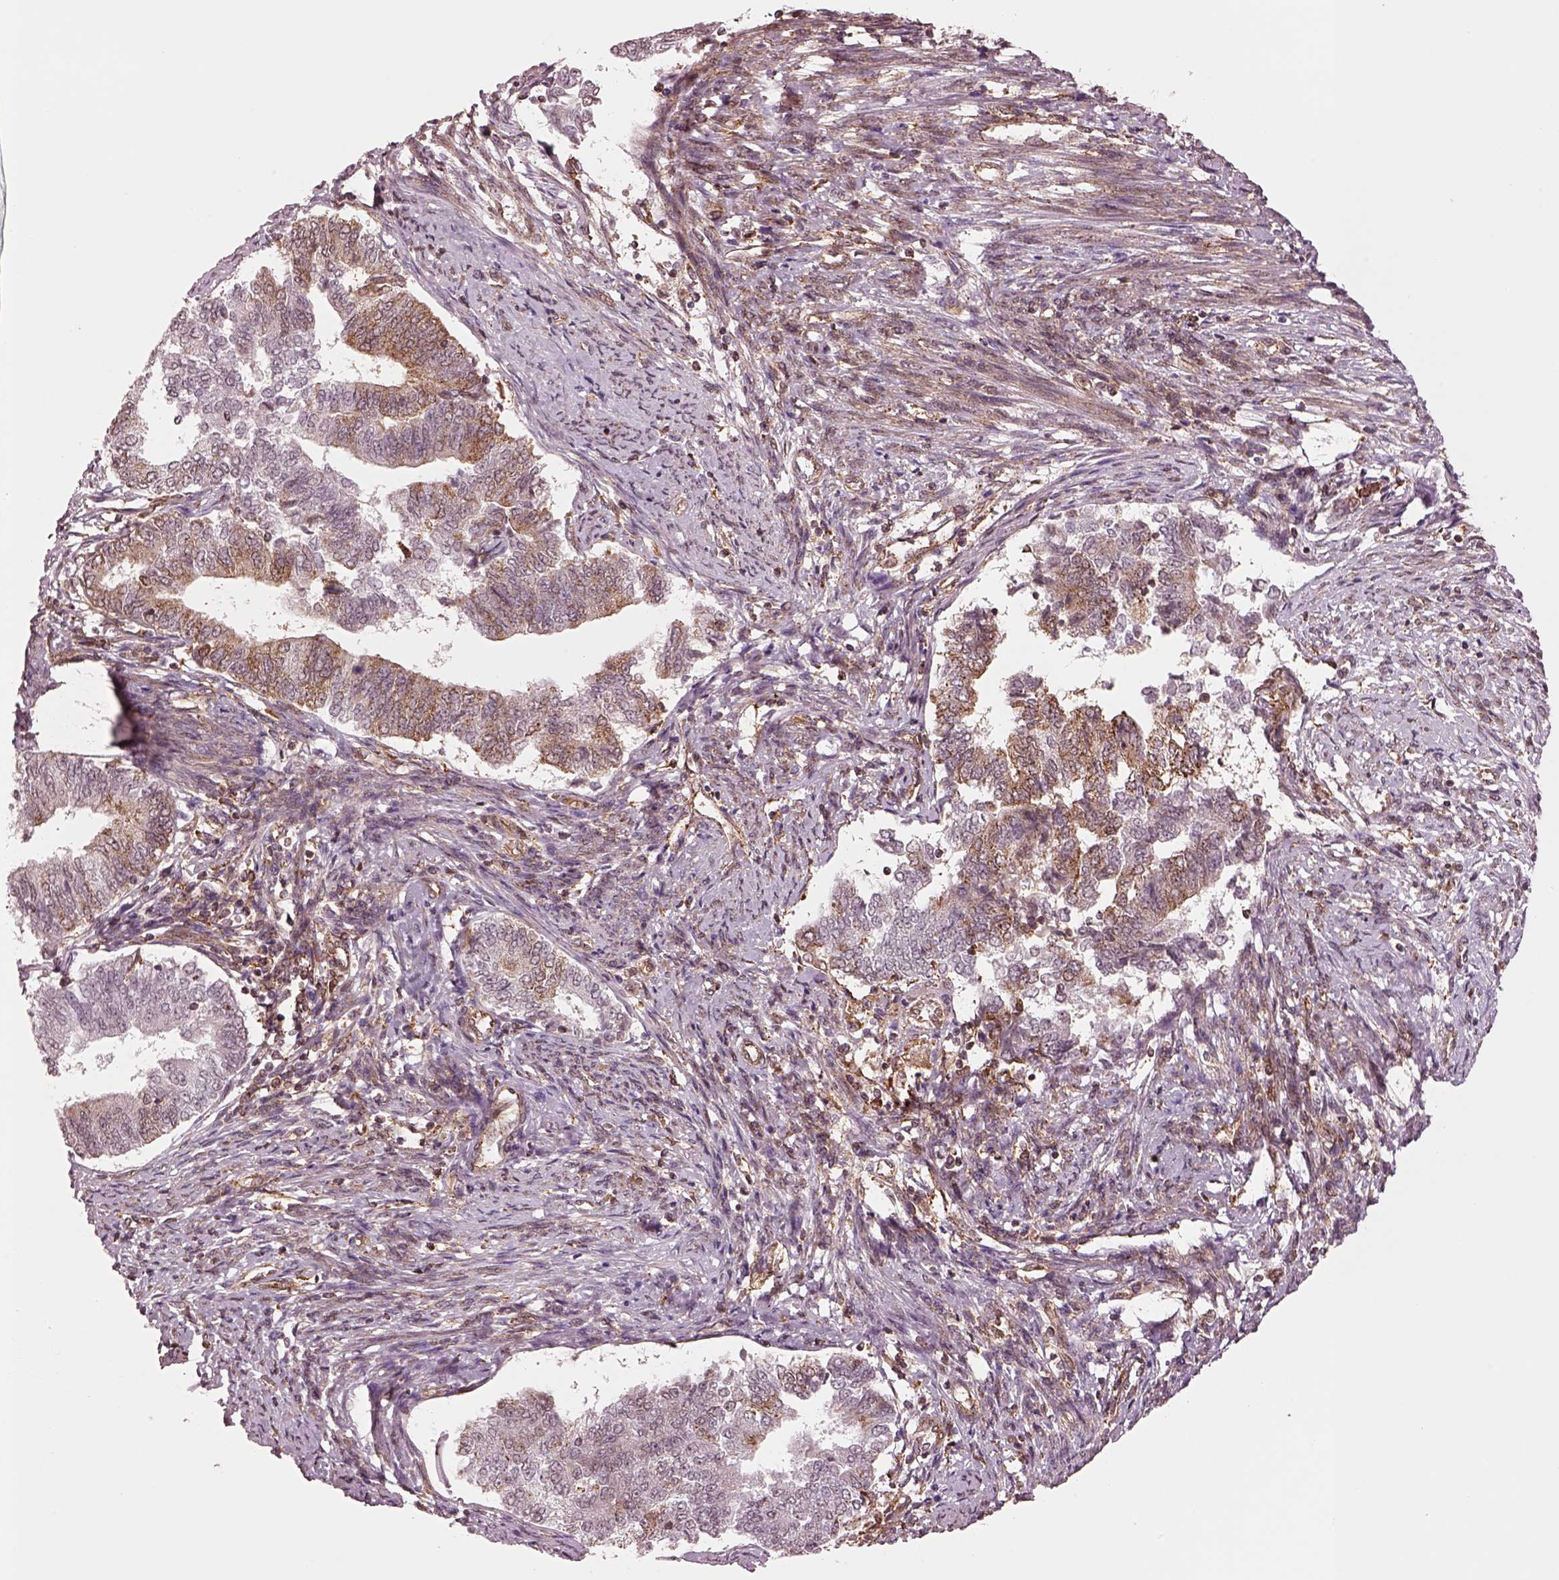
{"staining": {"intensity": "moderate", "quantity": "25%-75%", "location": "cytoplasmic/membranous"}, "tissue": "endometrial cancer", "cell_type": "Tumor cells", "image_type": "cancer", "snomed": [{"axis": "morphology", "description": "Adenocarcinoma, NOS"}, {"axis": "topography", "description": "Endometrium"}], "caption": "DAB (3,3'-diaminobenzidine) immunohistochemical staining of endometrial cancer reveals moderate cytoplasmic/membranous protein positivity in approximately 25%-75% of tumor cells.", "gene": "WASHC2A", "patient": {"sex": "female", "age": 65}}